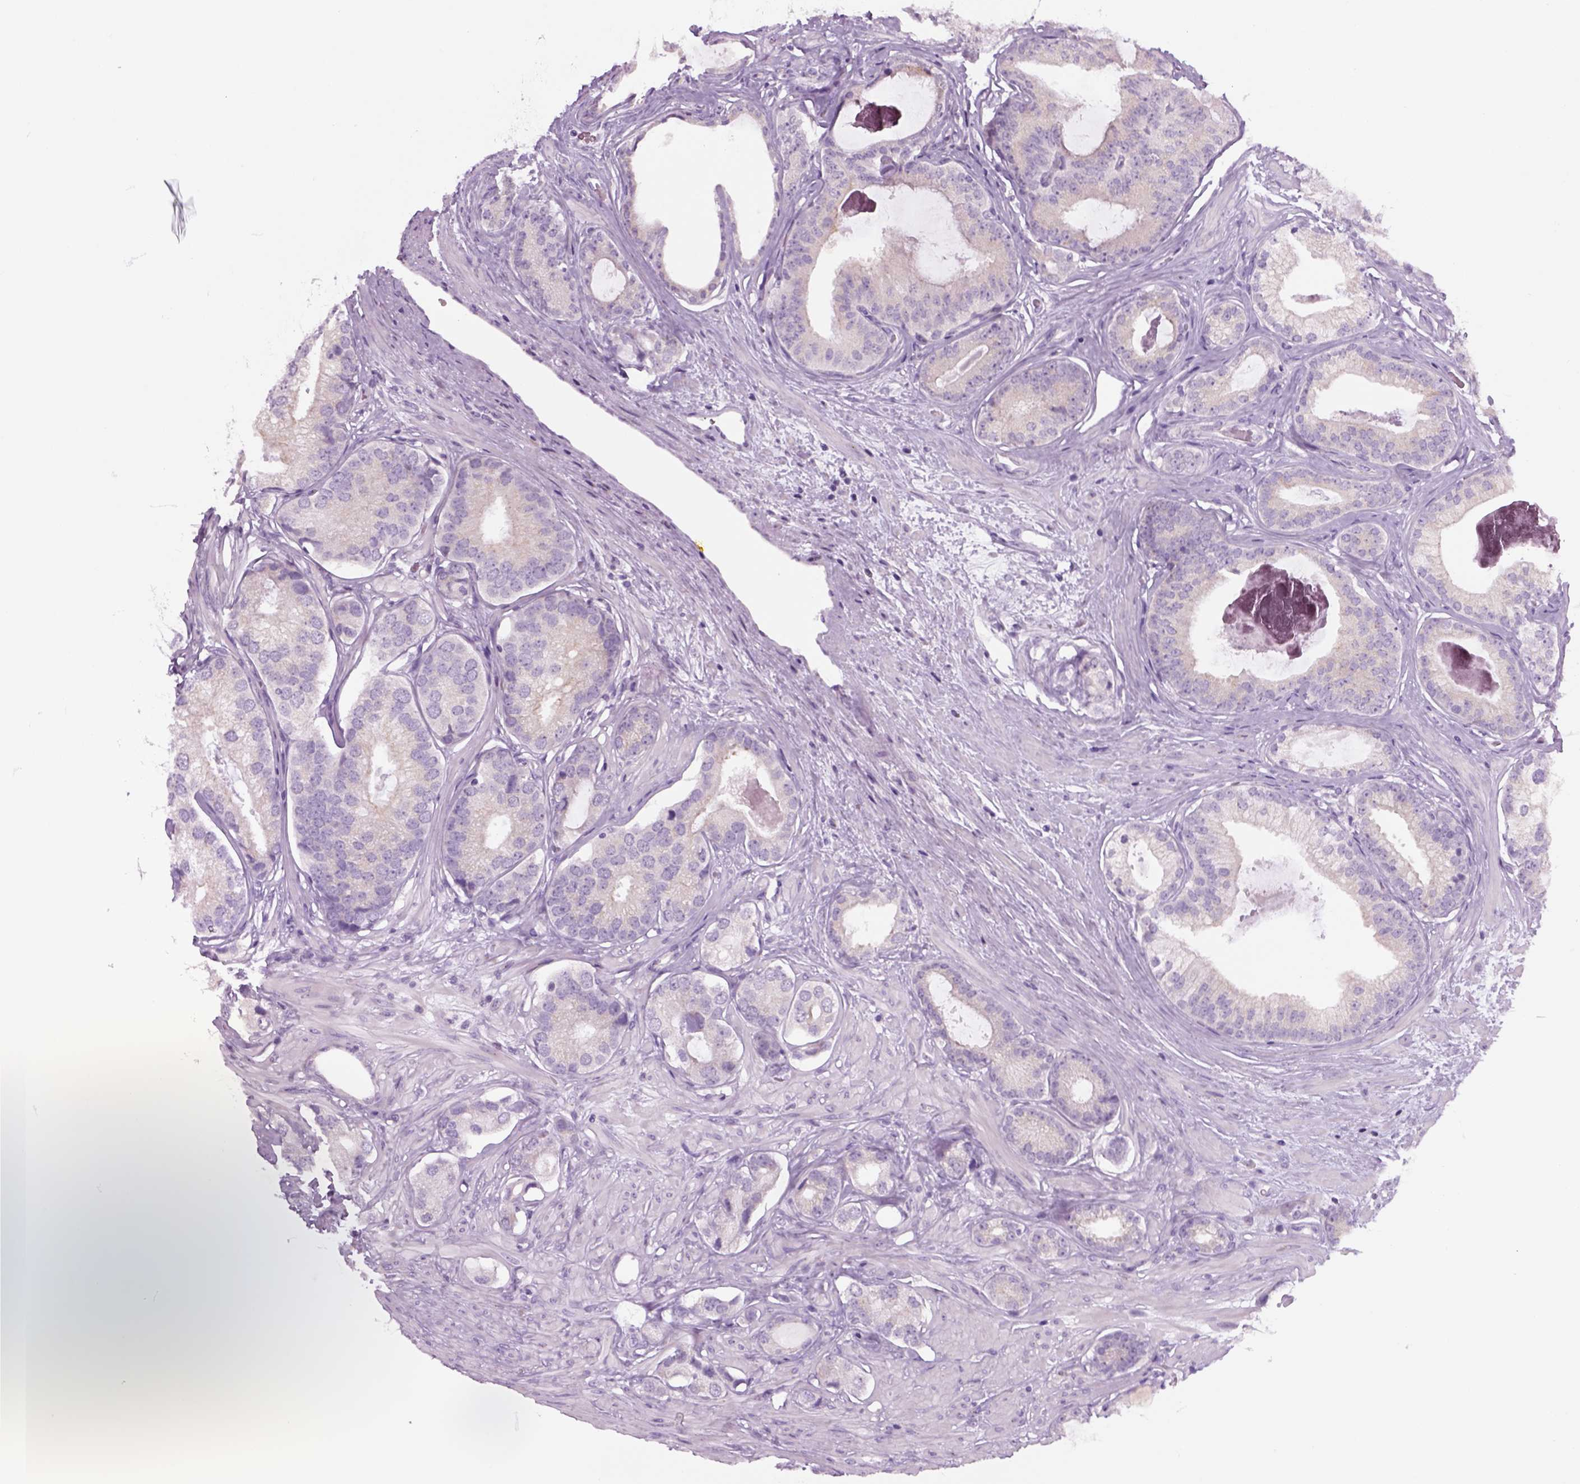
{"staining": {"intensity": "negative", "quantity": "none", "location": "none"}, "tissue": "prostate cancer", "cell_type": "Tumor cells", "image_type": "cancer", "snomed": [{"axis": "morphology", "description": "Adenocarcinoma, Low grade"}, {"axis": "topography", "description": "Prostate"}], "caption": "Tumor cells are negative for brown protein staining in adenocarcinoma (low-grade) (prostate).", "gene": "IL4", "patient": {"sex": "male", "age": 61}}